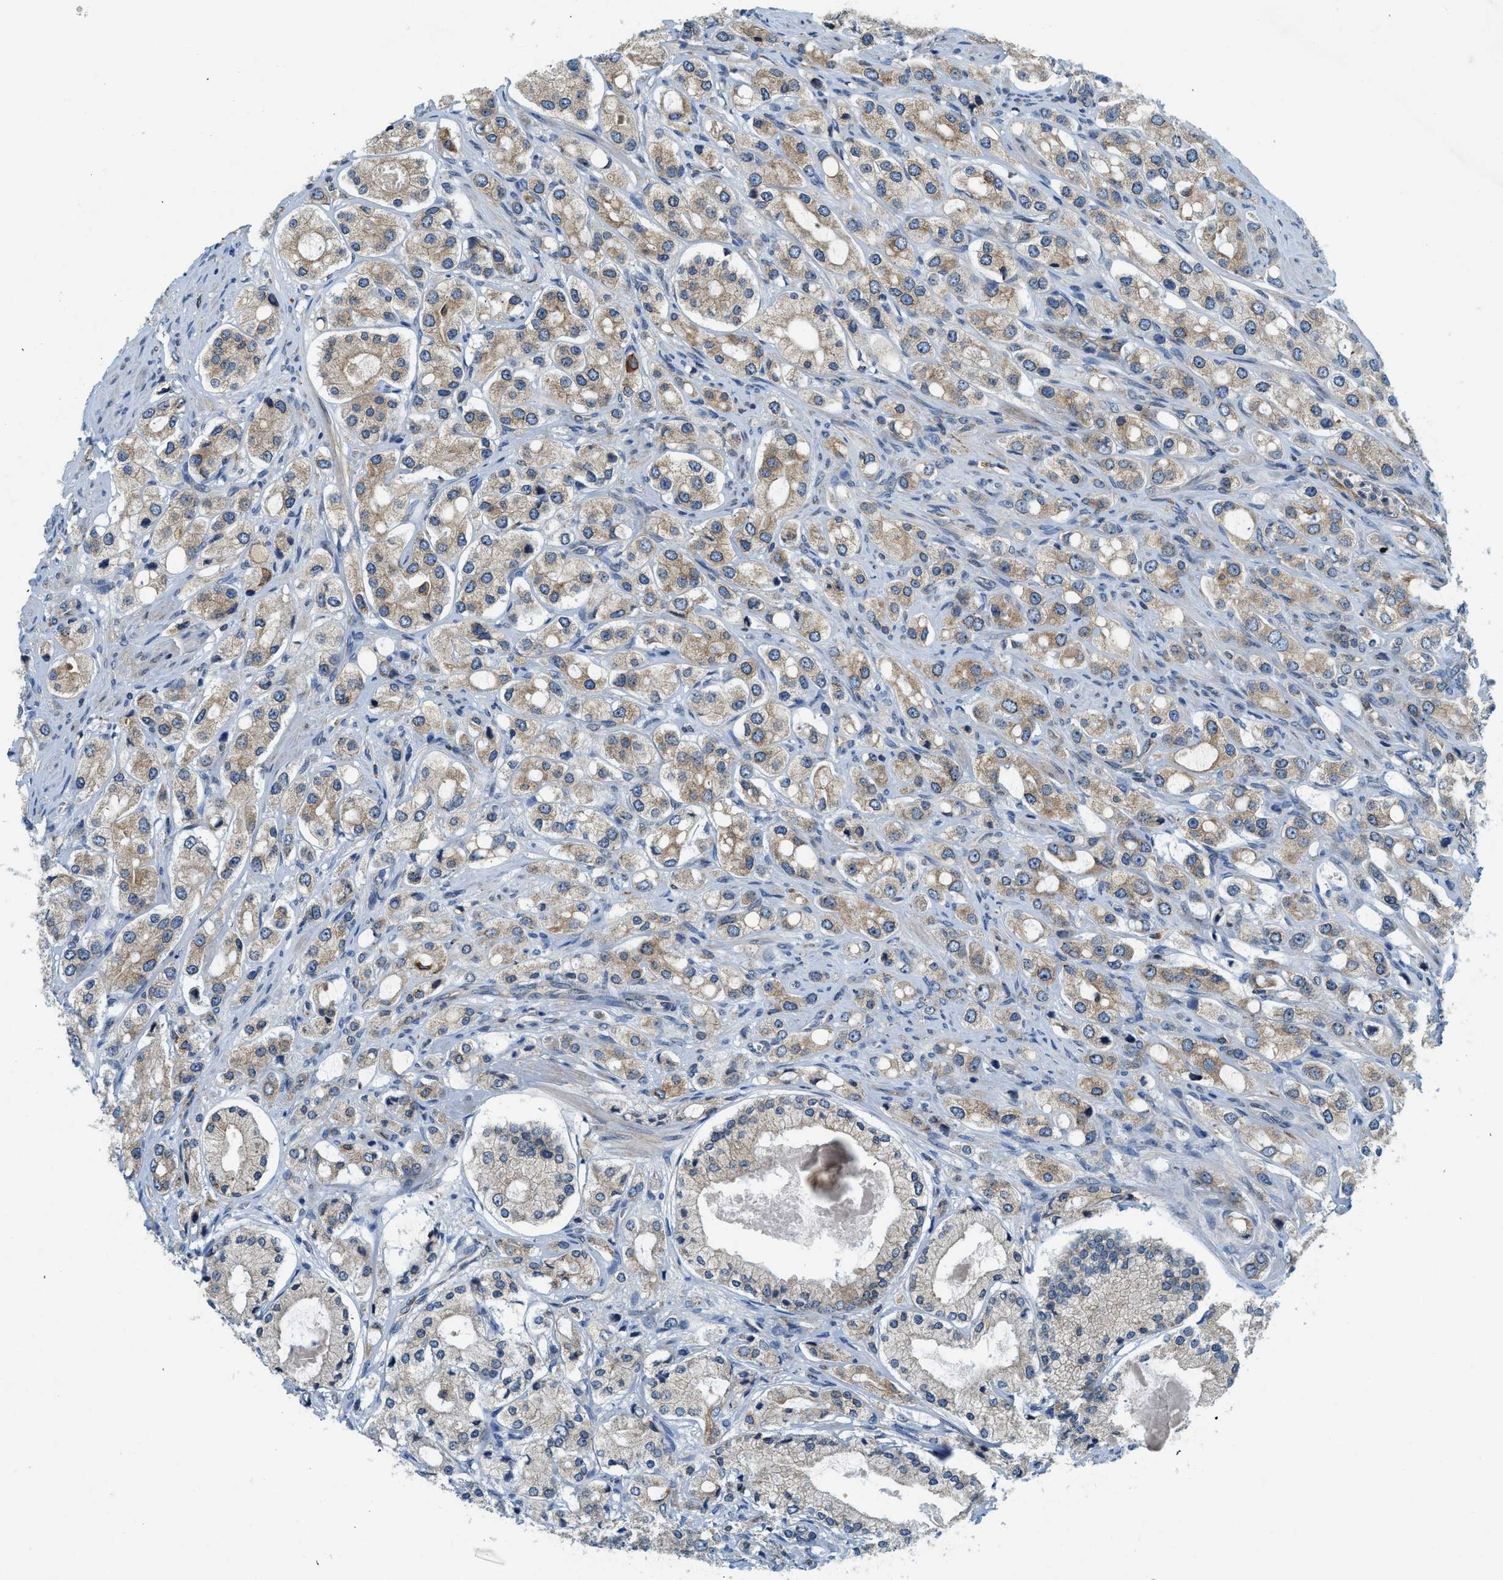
{"staining": {"intensity": "weak", "quantity": "25%-75%", "location": "cytoplasmic/membranous"}, "tissue": "prostate cancer", "cell_type": "Tumor cells", "image_type": "cancer", "snomed": [{"axis": "morphology", "description": "Adenocarcinoma, High grade"}, {"axis": "topography", "description": "Prostate"}], "caption": "An IHC image of neoplastic tissue is shown. Protein staining in brown labels weak cytoplasmic/membranous positivity in adenocarcinoma (high-grade) (prostate) within tumor cells.", "gene": "BCAP31", "patient": {"sex": "male", "age": 65}}